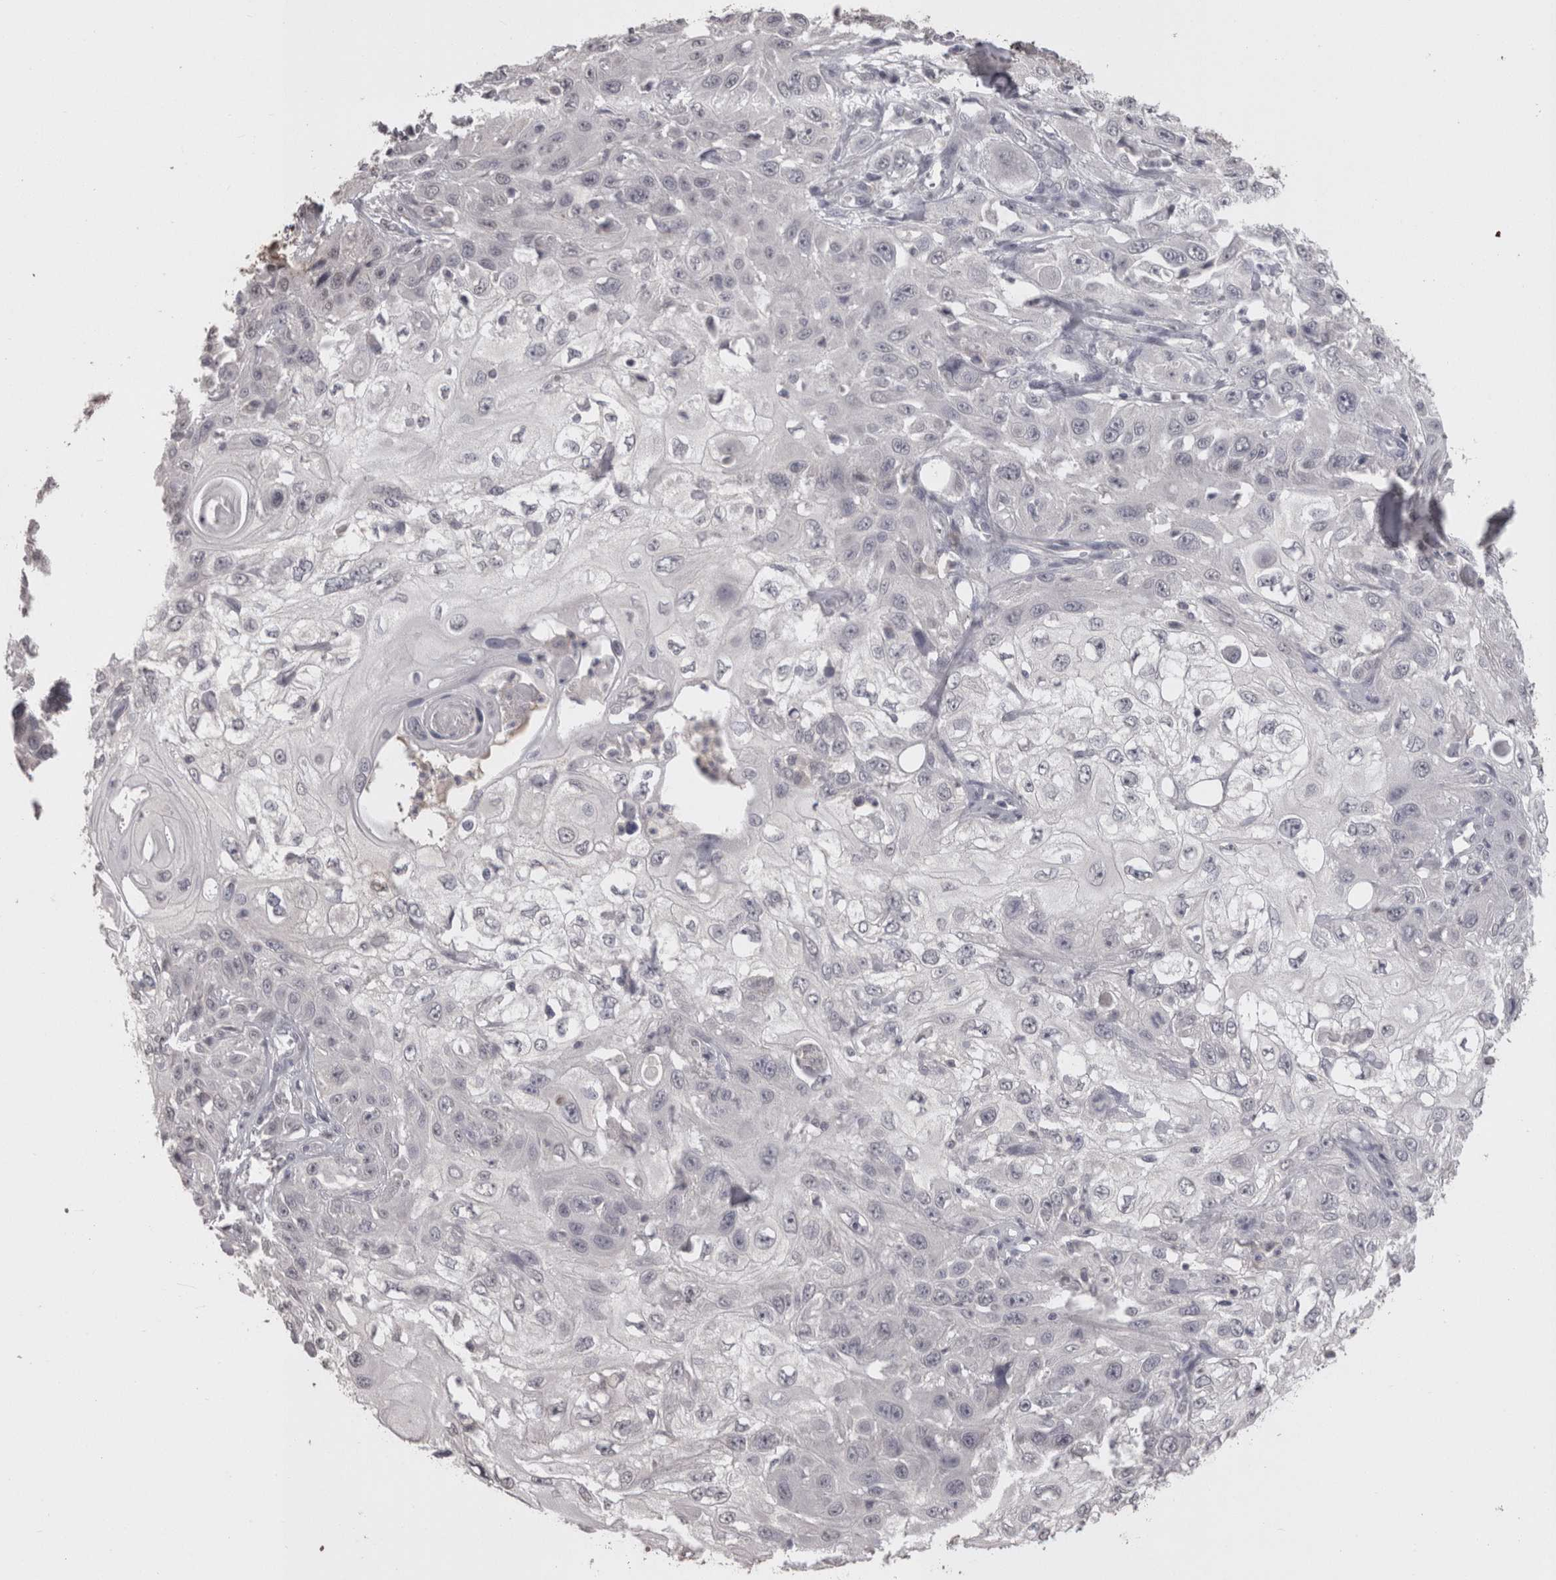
{"staining": {"intensity": "negative", "quantity": "none", "location": "none"}, "tissue": "skin cancer", "cell_type": "Tumor cells", "image_type": "cancer", "snomed": [{"axis": "morphology", "description": "Squamous cell carcinoma, NOS"}, {"axis": "topography", "description": "Skin"}], "caption": "Skin cancer (squamous cell carcinoma) stained for a protein using IHC displays no positivity tumor cells.", "gene": "LAX1", "patient": {"sex": "male", "age": 75}}